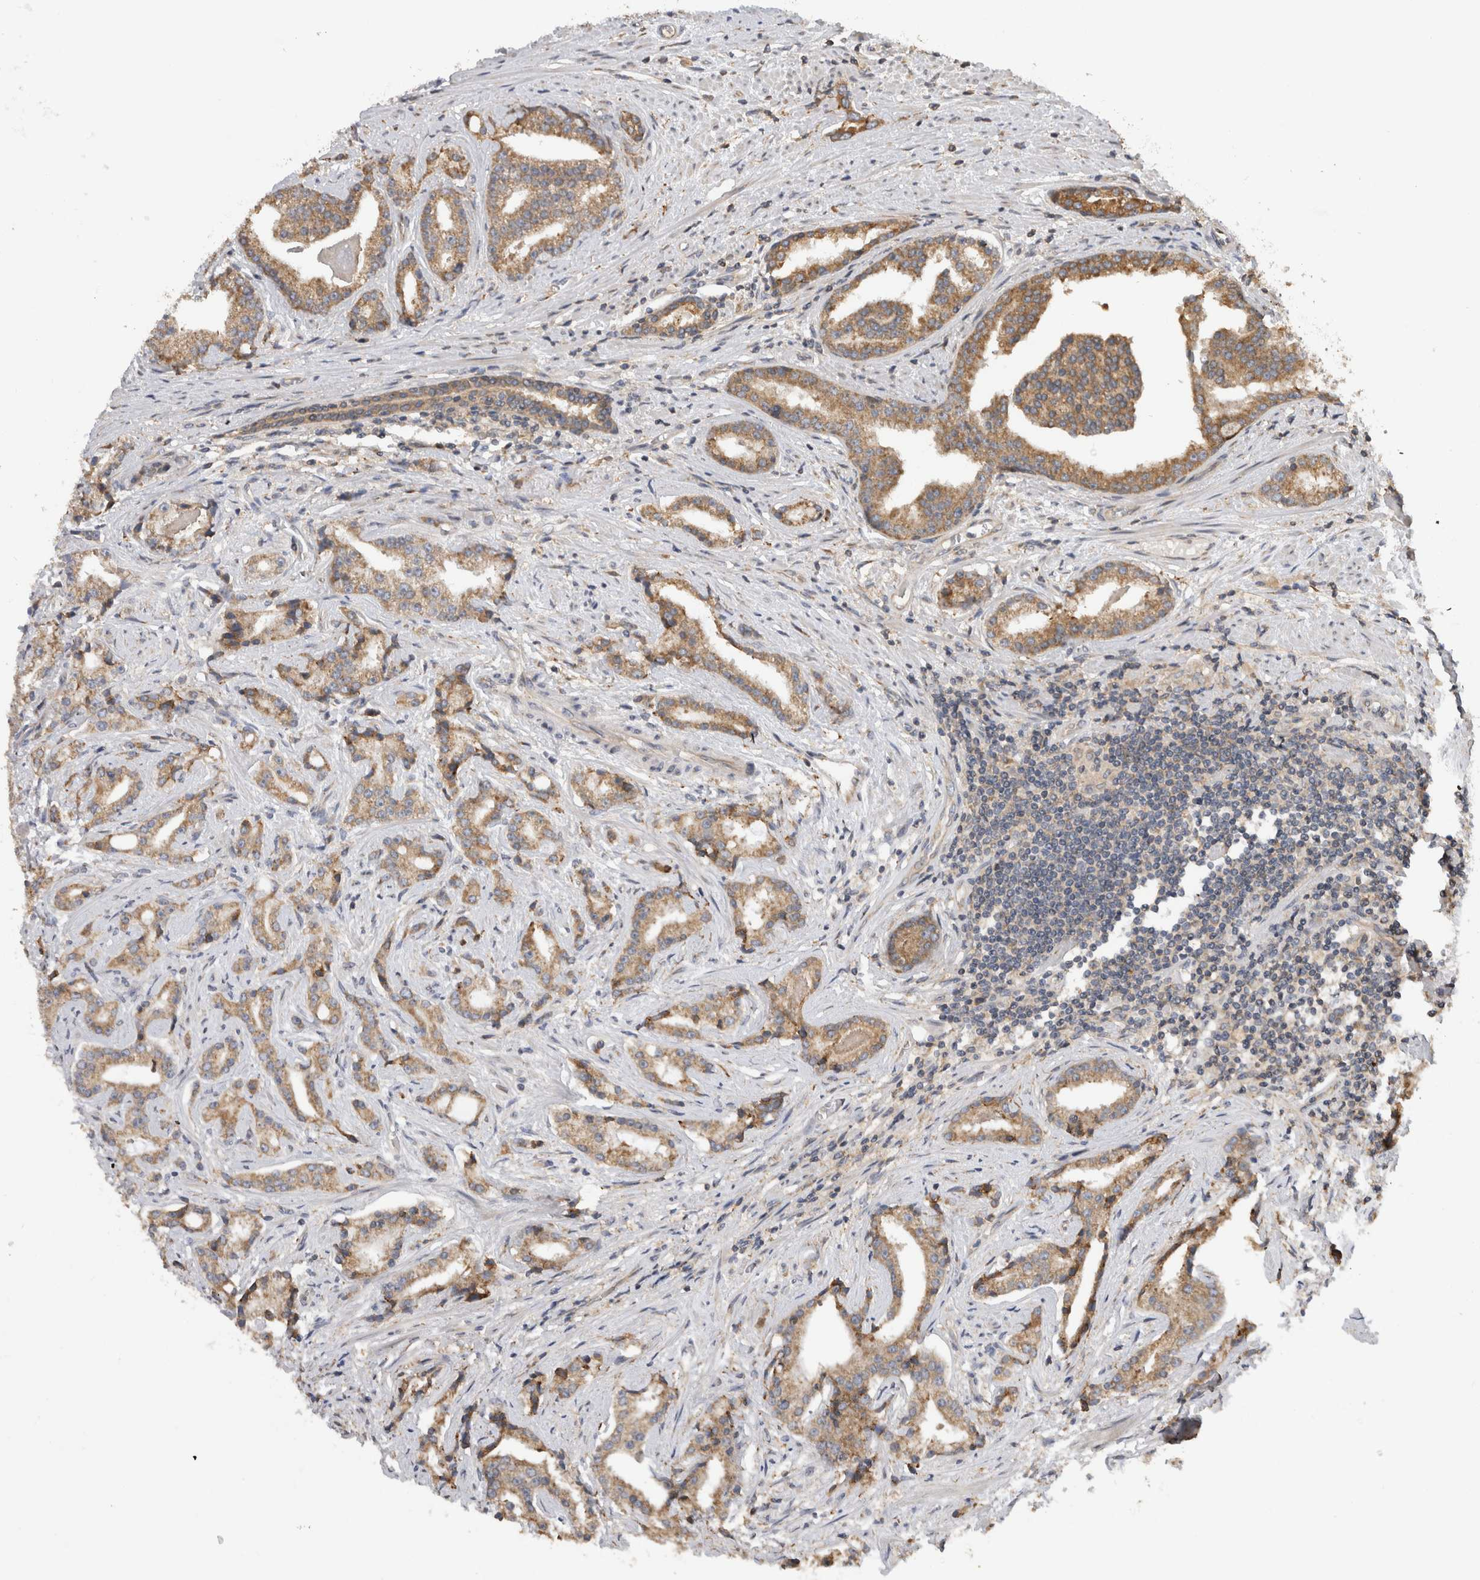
{"staining": {"intensity": "moderate", "quantity": ">75%", "location": "cytoplasmic/membranous"}, "tissue": "prostate cancer", "cell_type": "Tumor cells", "image_type": "cancer", "snomed": [{"axis": "morphology", "description": "Adenocarcinoma, Low grade"}, {"axis": "topography", "description": "Prostate"}], "caption": "Low-grade adenocarcinoma (prostate) tissue reveals moderate cytoplasmic/membranous positivity in approximately >75% of tumor cells, visualized by immunohistochemistry.", "gene": "PARP6", "patient": {"sex": "male", "age": 67}}